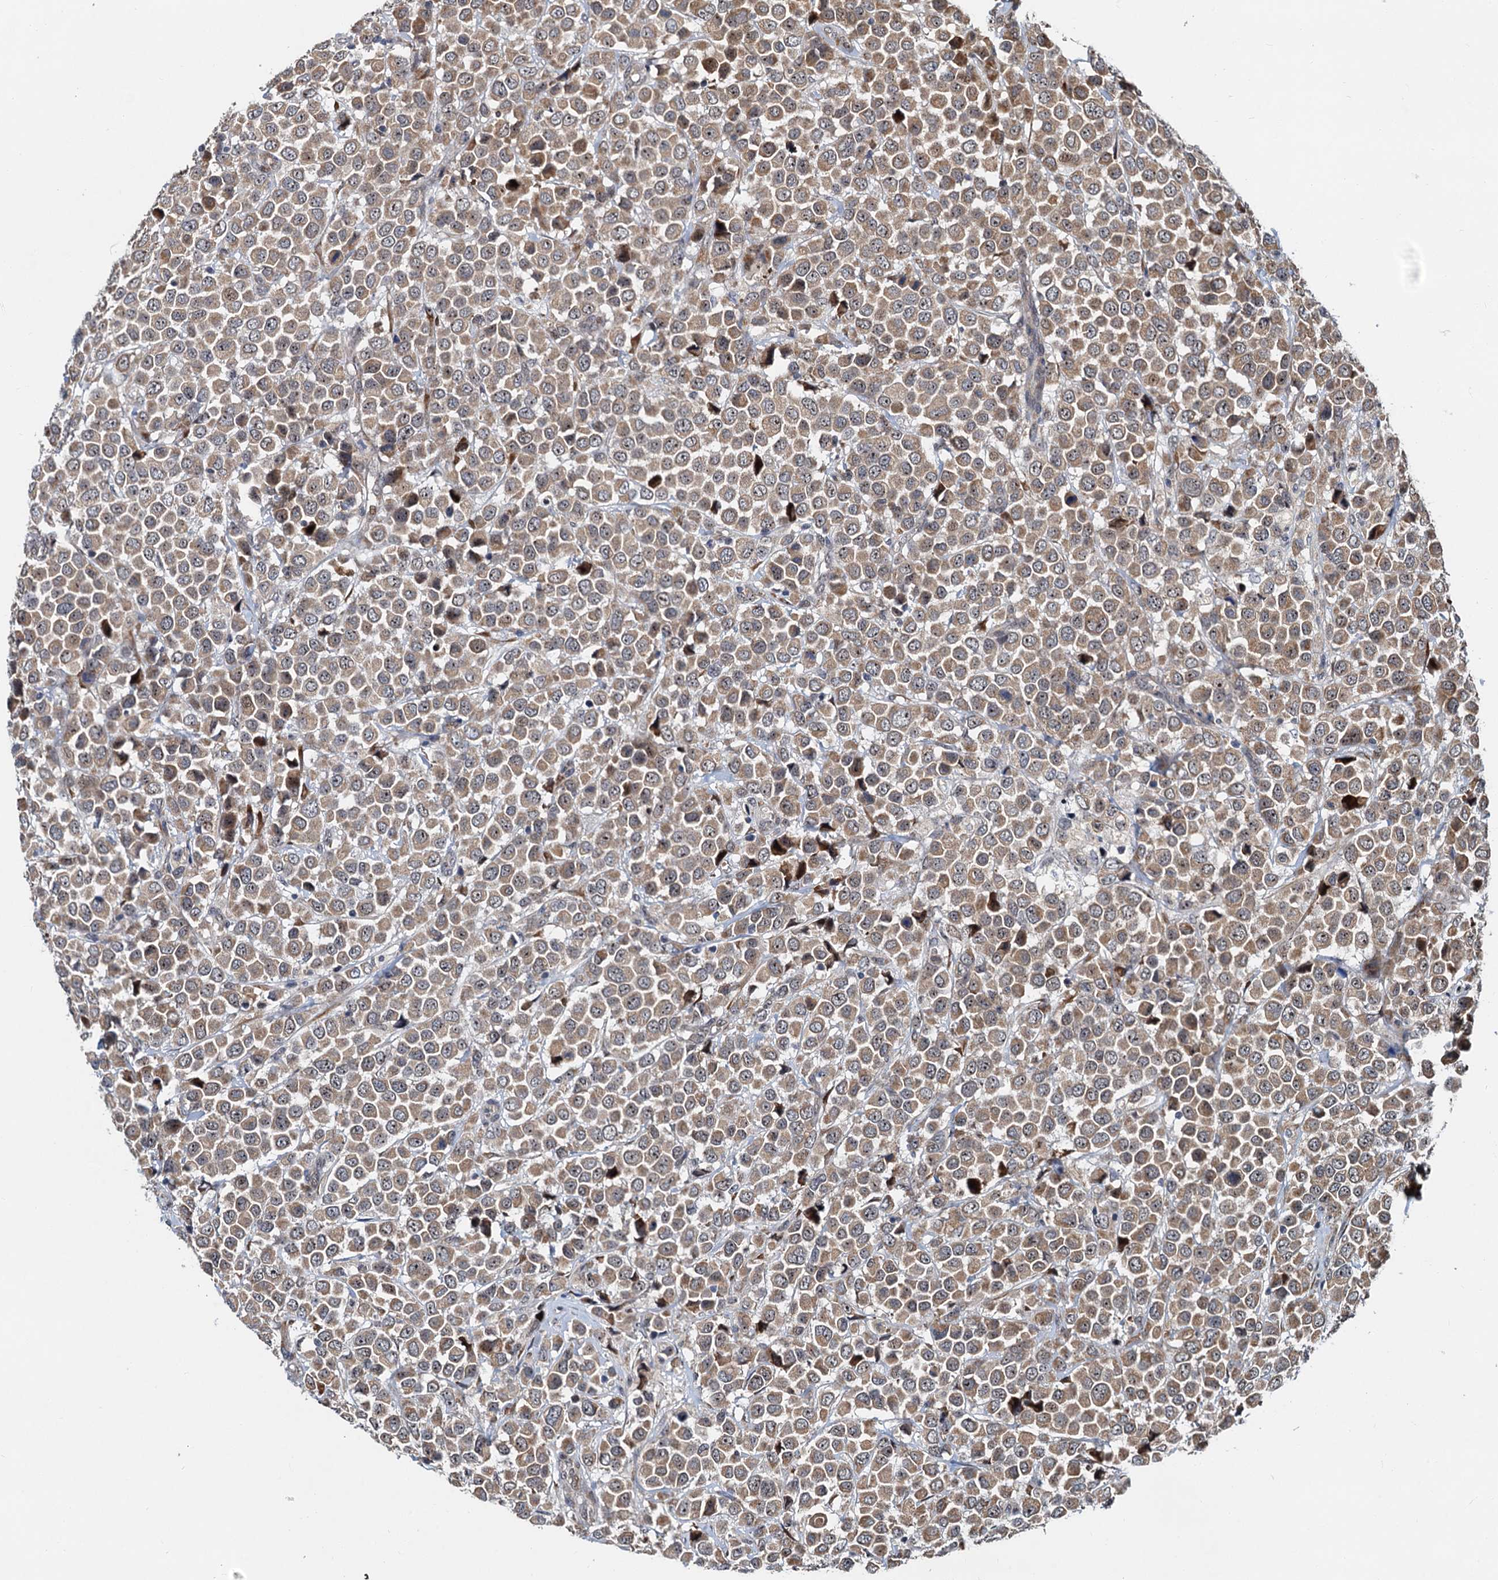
{"staining": {"intensity": "moderate", "quantity": ">75%", "location": "cytoplasmic/membranous"}, "tissue": "breast cancer", "cell_type": "Tumor cells", "image_type": "cancer", "snomed": [{"axis": "morphology", "description": "Duct carcinoma"}, {"axis": "topography", "description": "Breast"}], "caption": "Intraductal carcinoma (breast) tissue displays moderate cytoplasmic/membranous staining in about >75% of tumor cells, visualized by immunohistochemistry. Using DAB (brown) and hematoxylin (blue) stains, captured at high magnification using brightfield microscopy.", "gene": "DNAJC21", "patient": {"sex": "female", "age": 61}}